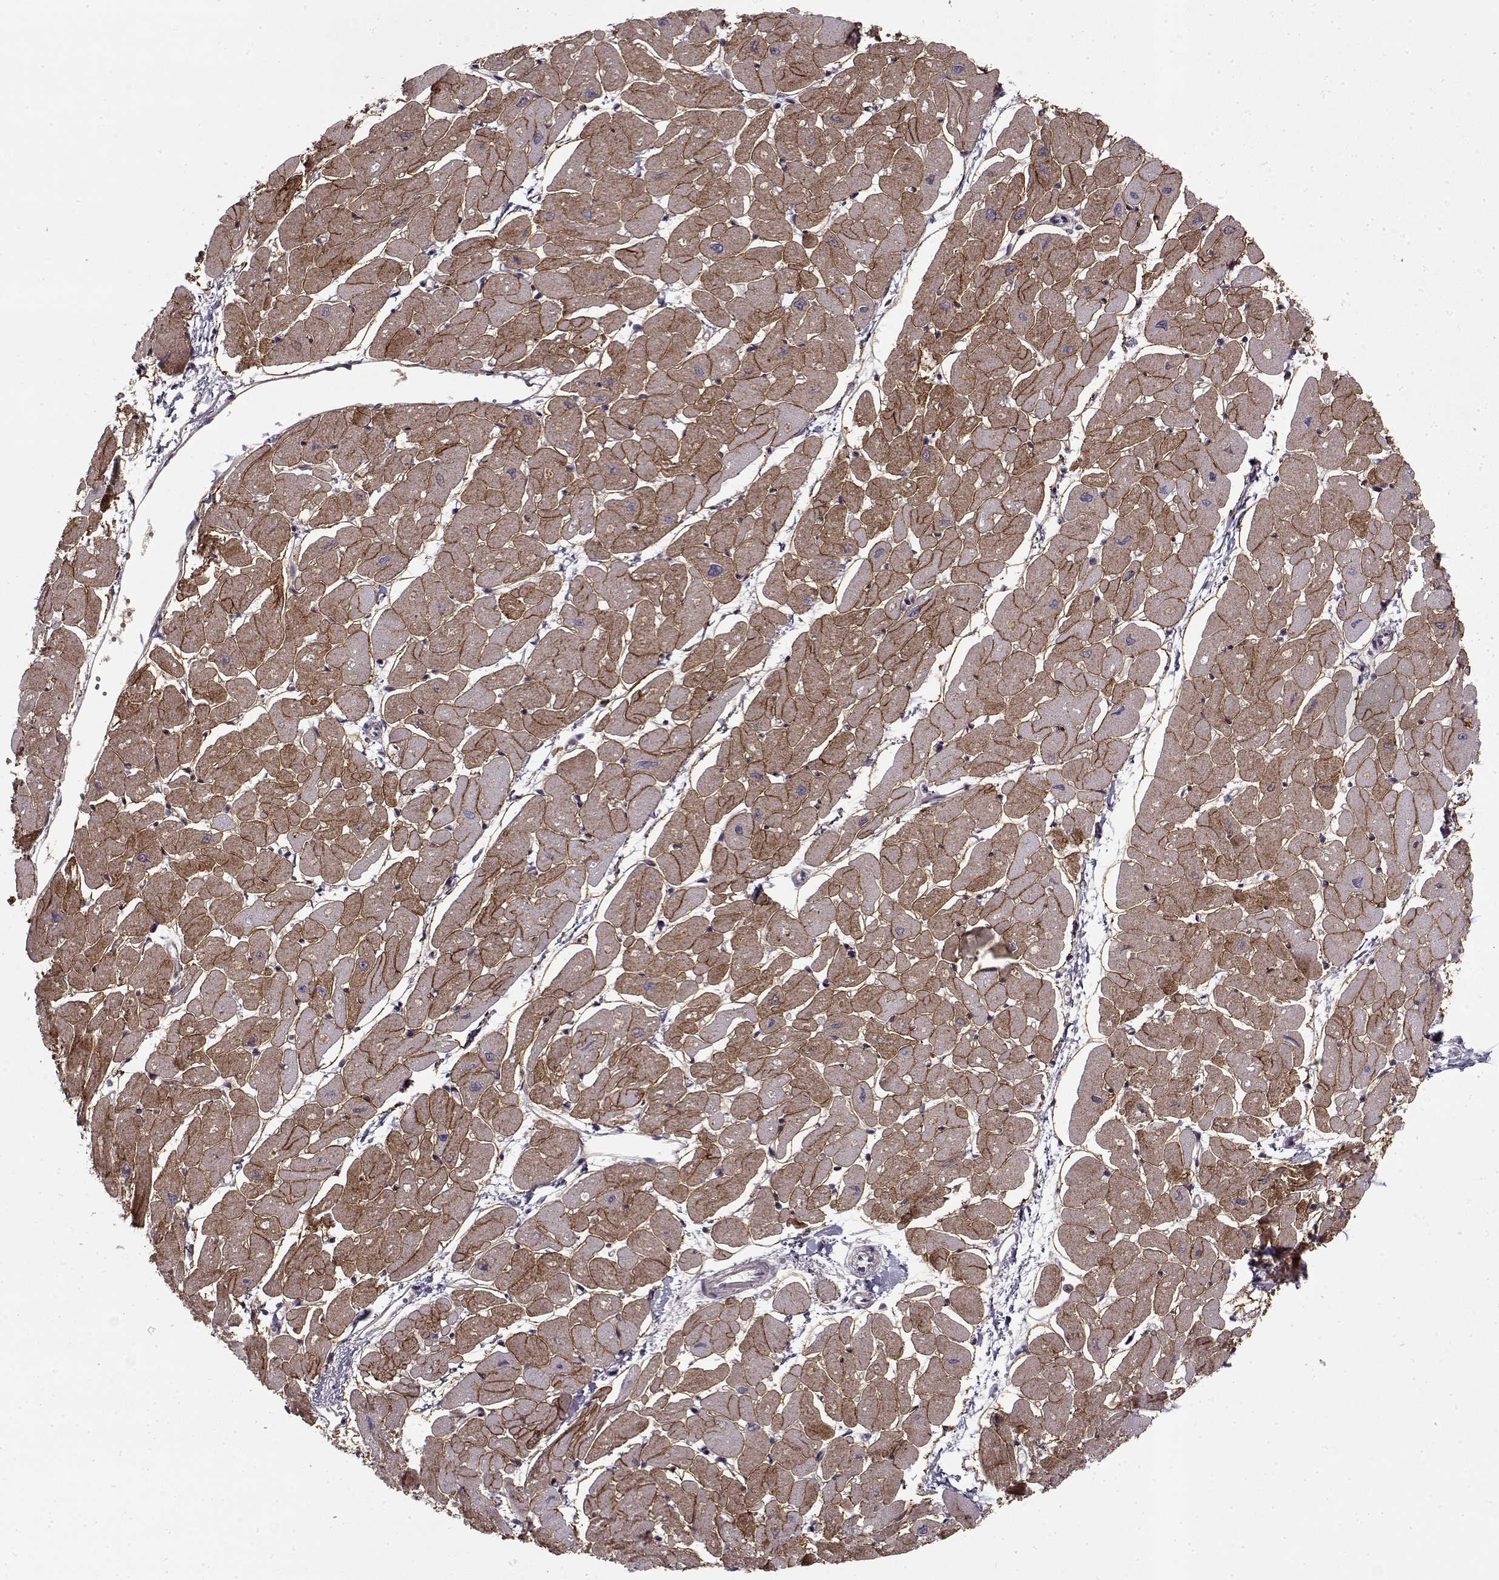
{"staining": {"intensity": "weak", "quantity": ">75%", "location": "cytoplasmic/membranous"}, "tissue": "heart muscle", "cell_type": "Cardiomyocytes", "image_type": "normal", "snomed": [{"axis": "morphology", "description": "Normal tissue, NOS"}, {"axis": "topography", "description": "Heart"}], "caption": "Weak cytoplasmic/membranous protein positivity is present in about >75% of cardiomyocytes in heart muscle. (brown staining indicates protein expression, while blue staining denotes nuclei).", "gene": "LAMA2", "patient": {"sex": "male", "age": 57}}